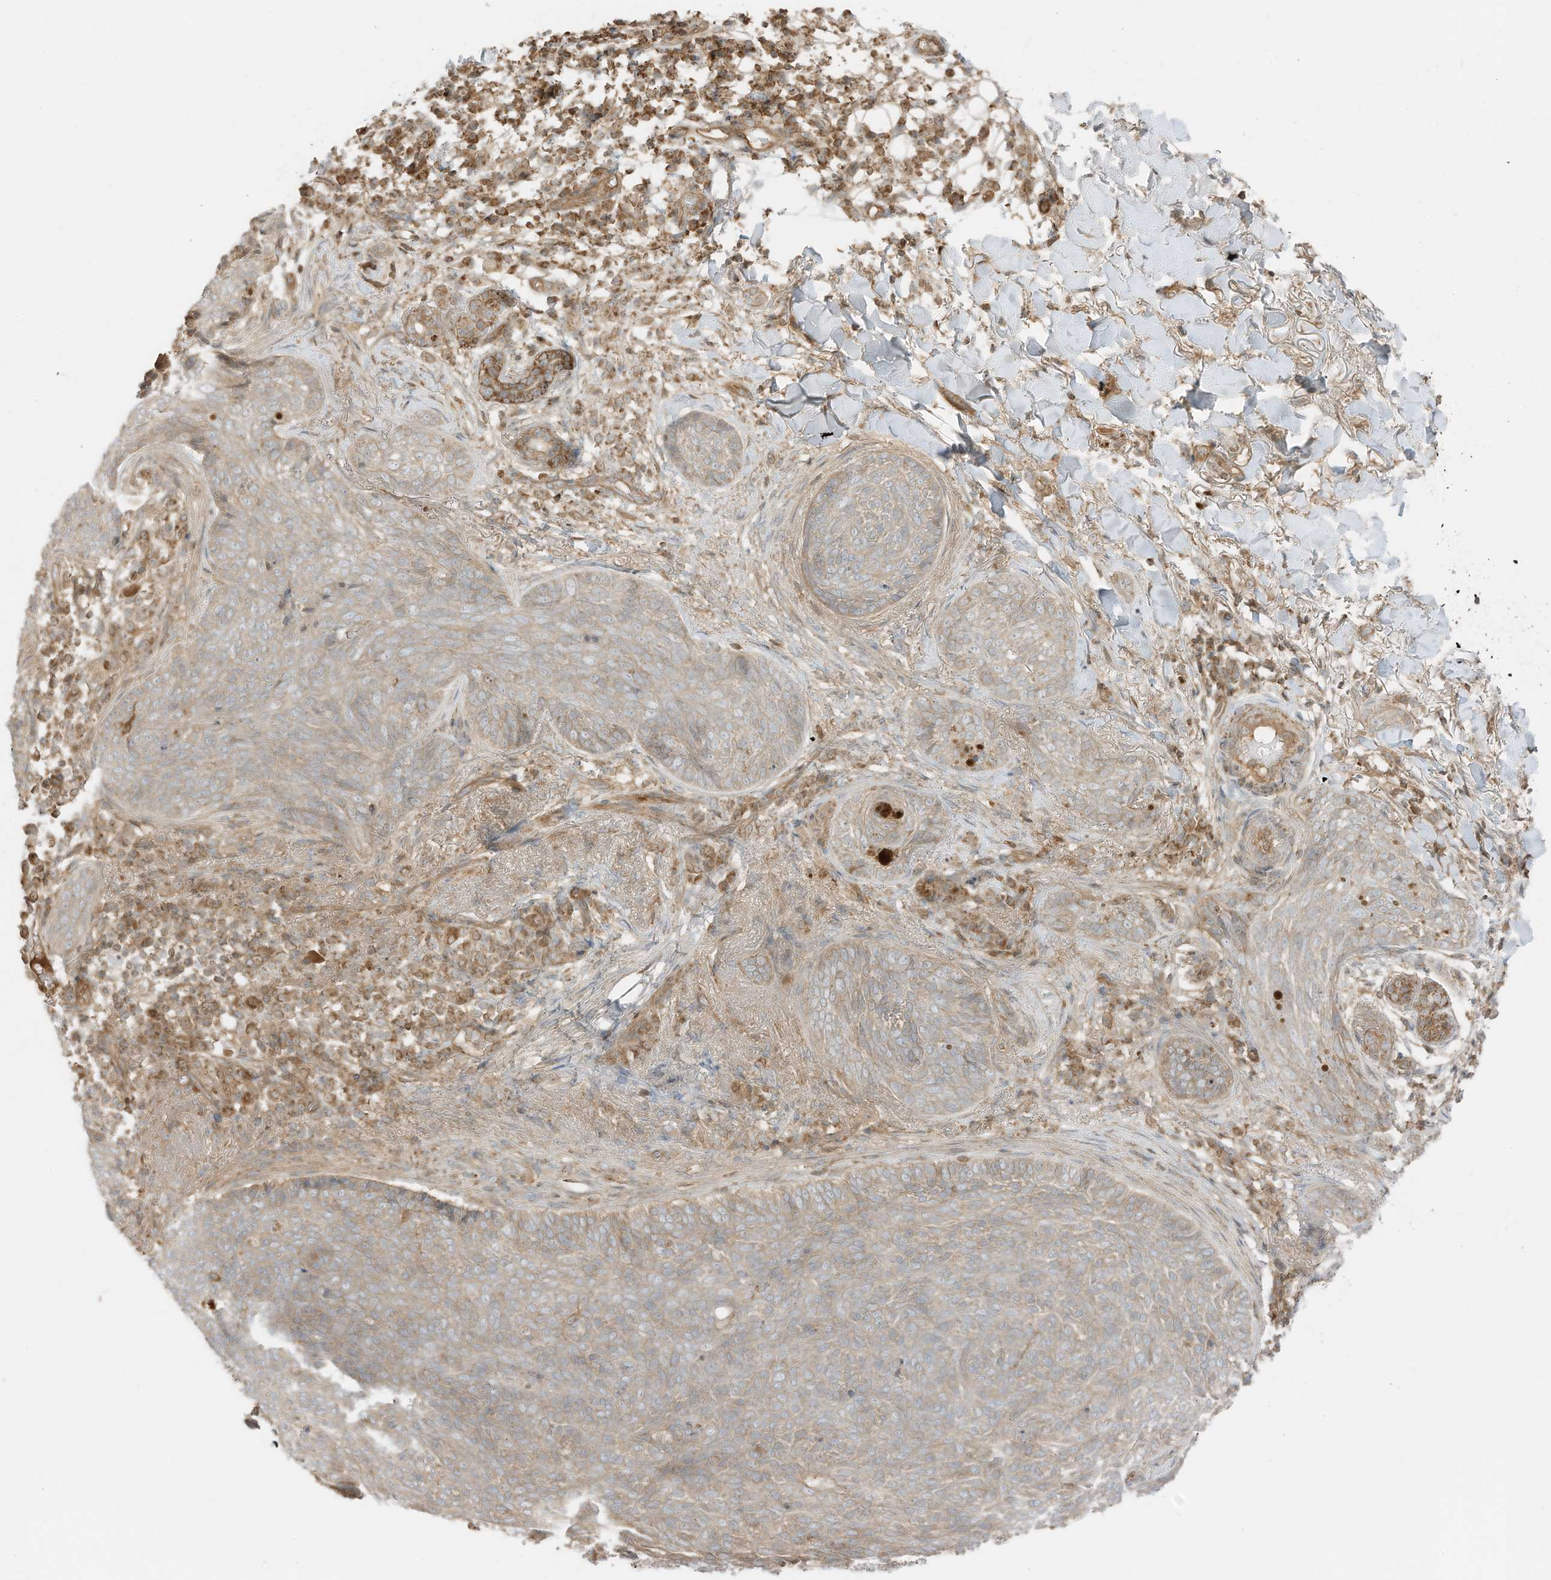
{"staining": {"intensity": "weak", "quantity": ">75%", "location": "cytoplasmic/membranous"}, "tissue": "skin cancer", "cell_type": "Tumor cells", "image_type": "cancer", "snomed": [{"axis": "morphology", "description": "Basal cell carcinoma"}, {"axis": "topography", "description": "Skin"}], "caption": "An image of human basal cell carcinoma (skin) stained for a protein reveals weak cytoplasmic/membranous brown staining in tumor cells.", "gene": "SLC25A12", "patient": {"sex": "male", "age": 85}}